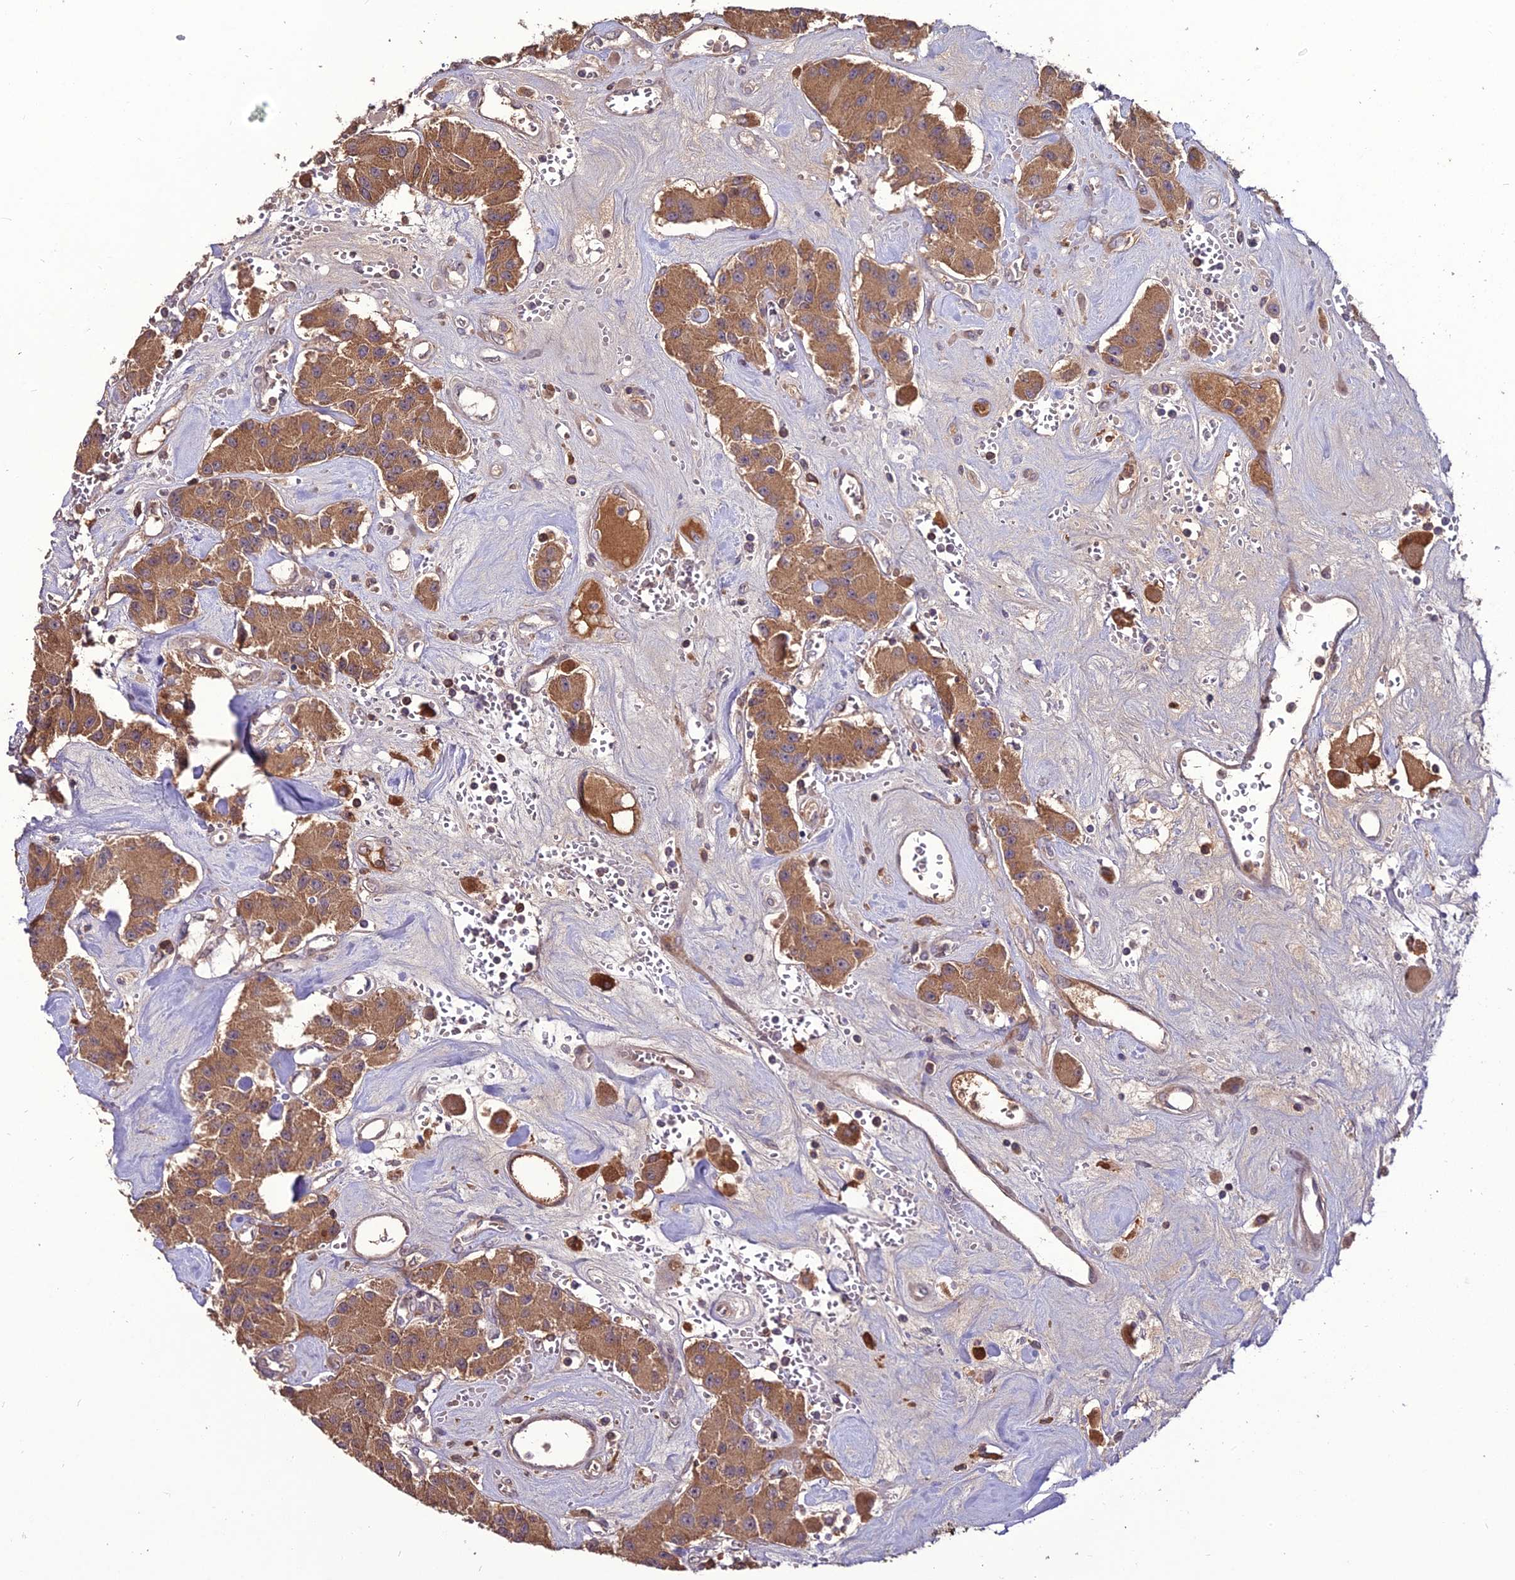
{"staining": {"intensity": "moderate", "quantity": ">75%", "location": "cytoplasmic/membranous"}, "tissue": "carcinoid", "cell_type": "Tumor cells", "image_type": "cancer", "snomed": [{"axis": "morphology", "description": "Carcinoid, malignant, NOS"}, {"axis": "topography", "description": "Pancreas"}], "caption": "An immunohistochemistry (IHC) image of tumor tissue is shown. Protein staining in brown highlights moderate cytoplasmic/membranous positivity in malignant carcinoid within tumor cells. The staining was performed using DAB to visualize the protein expression in brown, while the nuclei were stained in blue with hematoxylin (Magnification: 20x).", "gene": "KCTD16", "patient": {"sex": "male", "age": 41}}